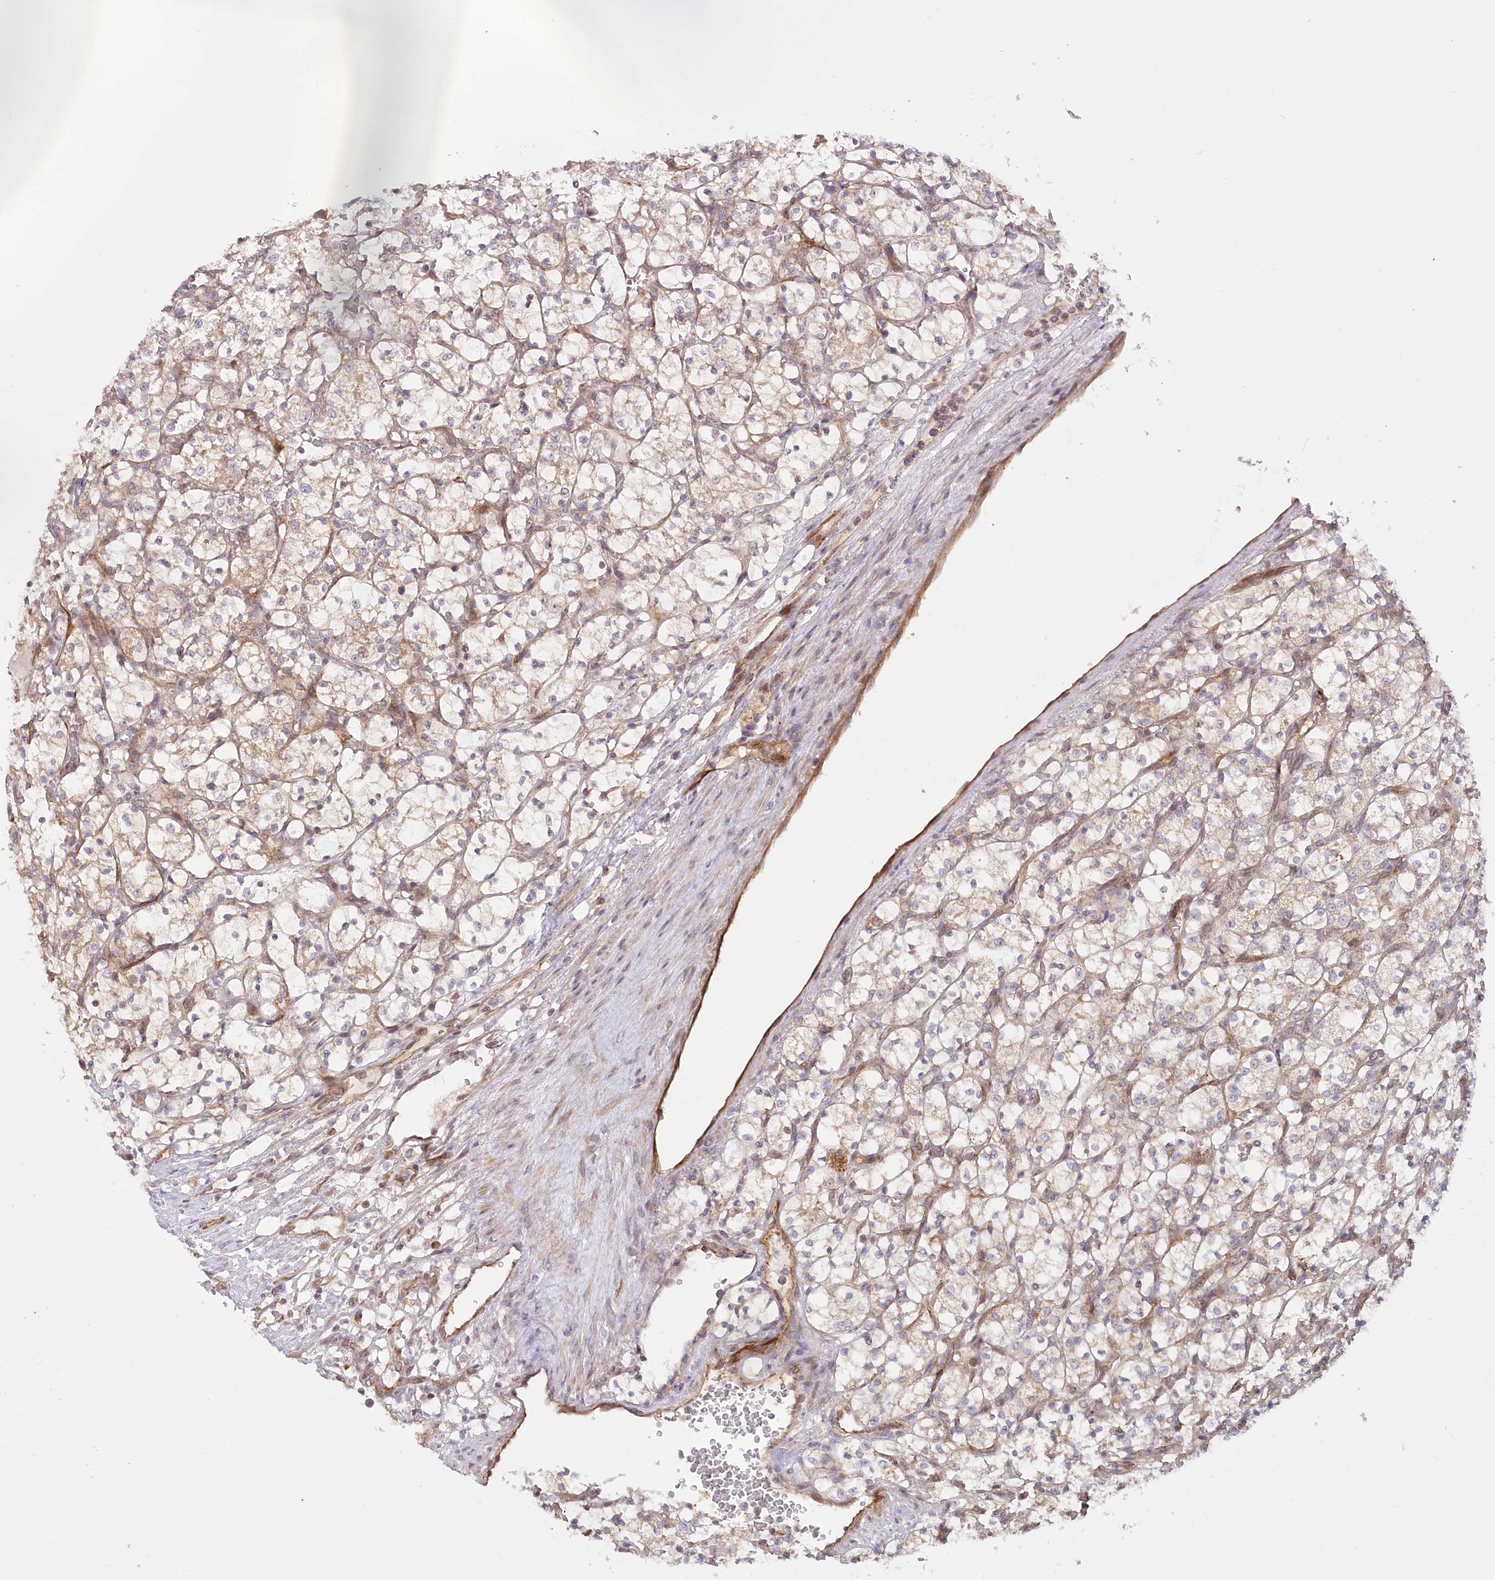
{"staining": {"intensity": "weak", "quantity": "25%-75%", "location": "cytoplasmic/membranous"}, "tissue": "renal cancer", "cell_type": "Tumor cells", "image_type": "cancer", "snomed": [{"axis": "morphology", "description": "Adenocarcinoma, NOS"}, {"axis": "topography", "description": "Kidney"}], "caption": "Brown immunohistochemical staining in human adenocarcinoma (renal) shows weak cytoplasmic/membranous staining in approximately 25%-75% of tumor cells.", "gene": "CEP70", "patient": {"sex": "female", "age": 69}}